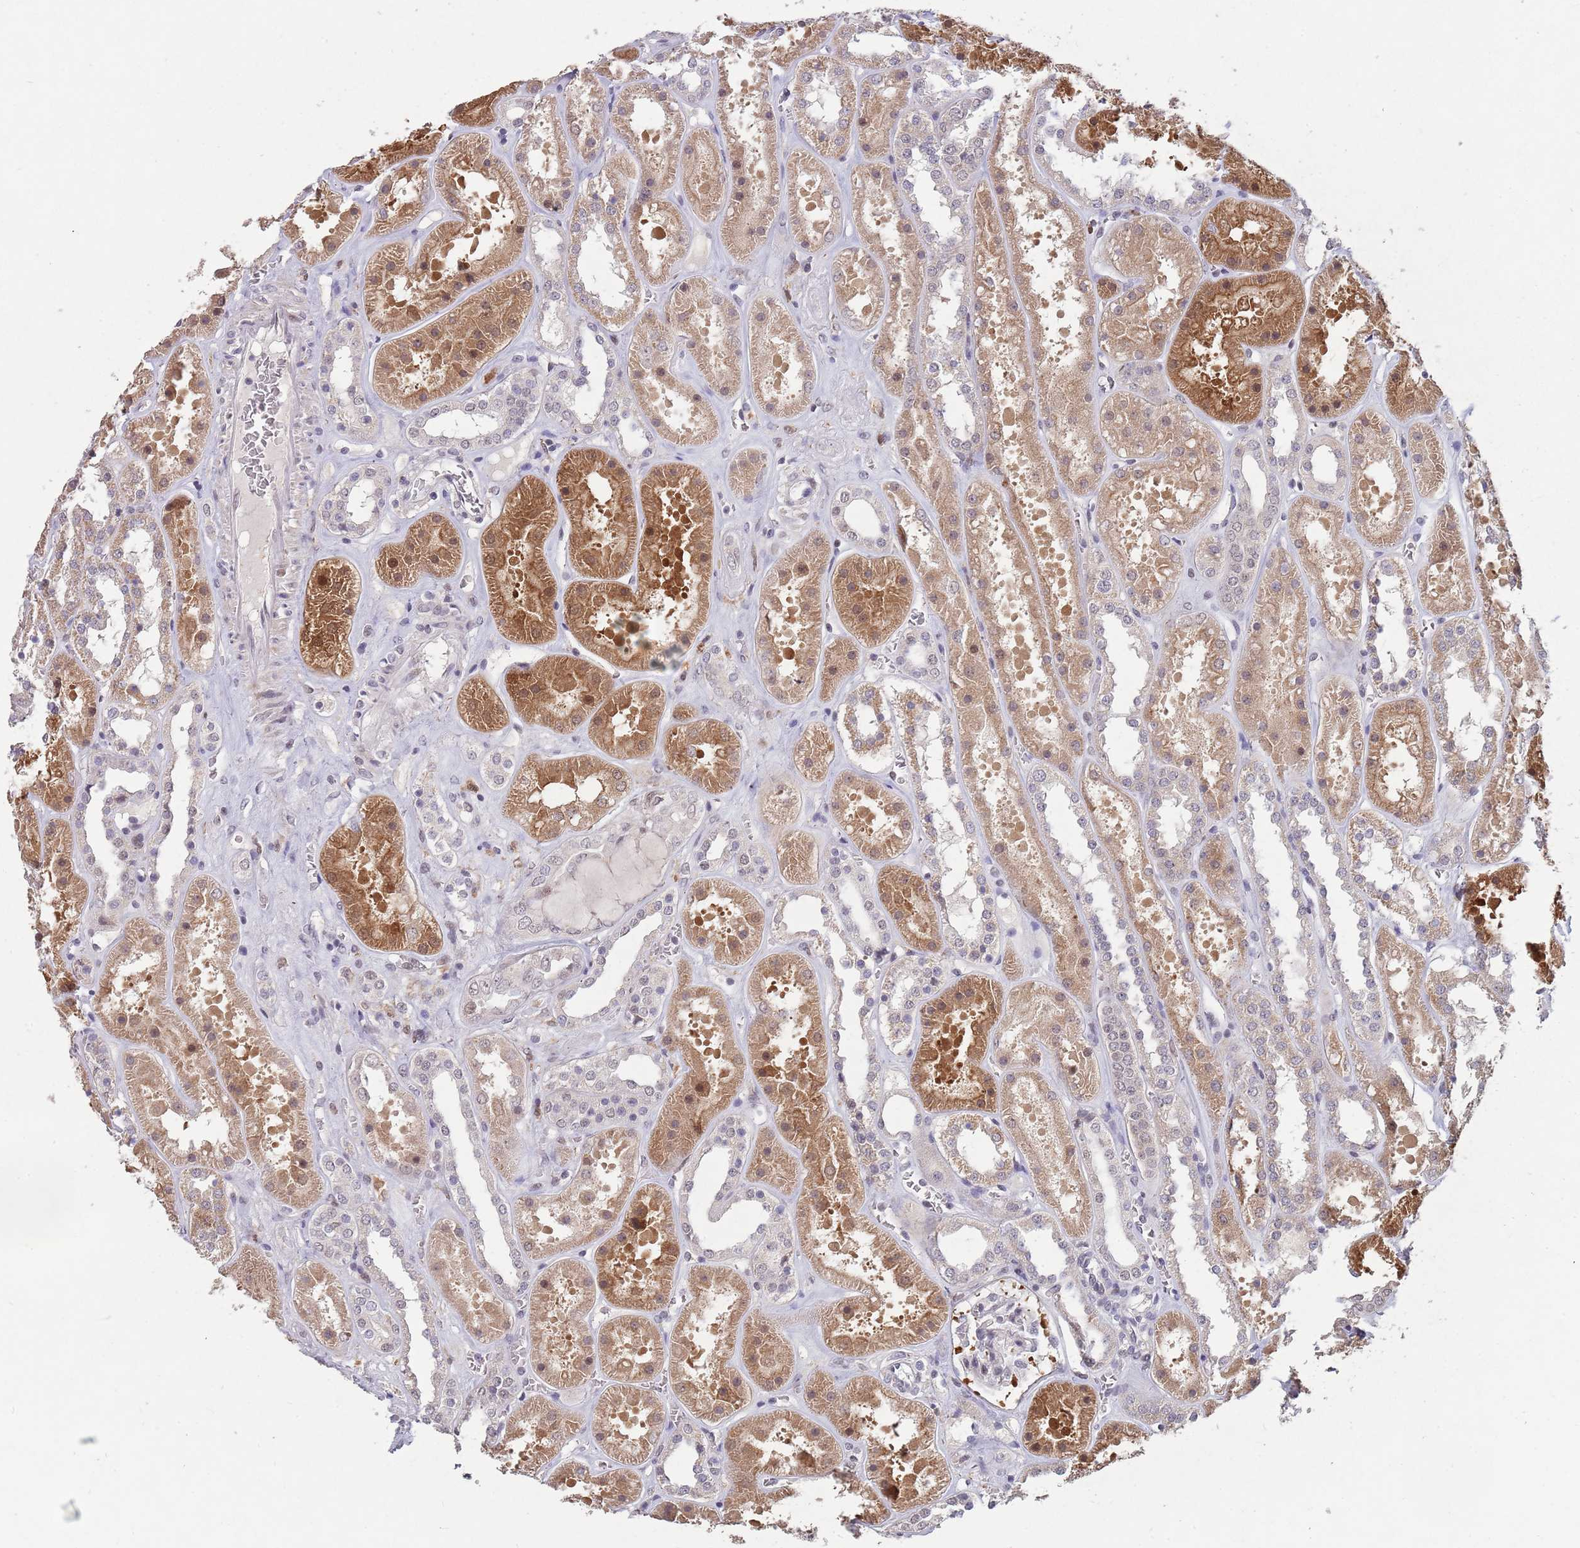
{"staining": {"intensity": "negative", "quantity": "none", "location": "none"}, "tissue": "kidney", "cell_type": "Cells in glomeruli", "image_type": "normal", "snomed": [{"axis": "morphology", "description": "Normal tissue, NOS"}, {"axis": "topography", "description": "Kidney"}], "caption": "Image shows no protein staining in cells in glomeruli of unremarkable kidney.", "gene": "ZNF639", "patient": {"sex": "female", "age": 41}}